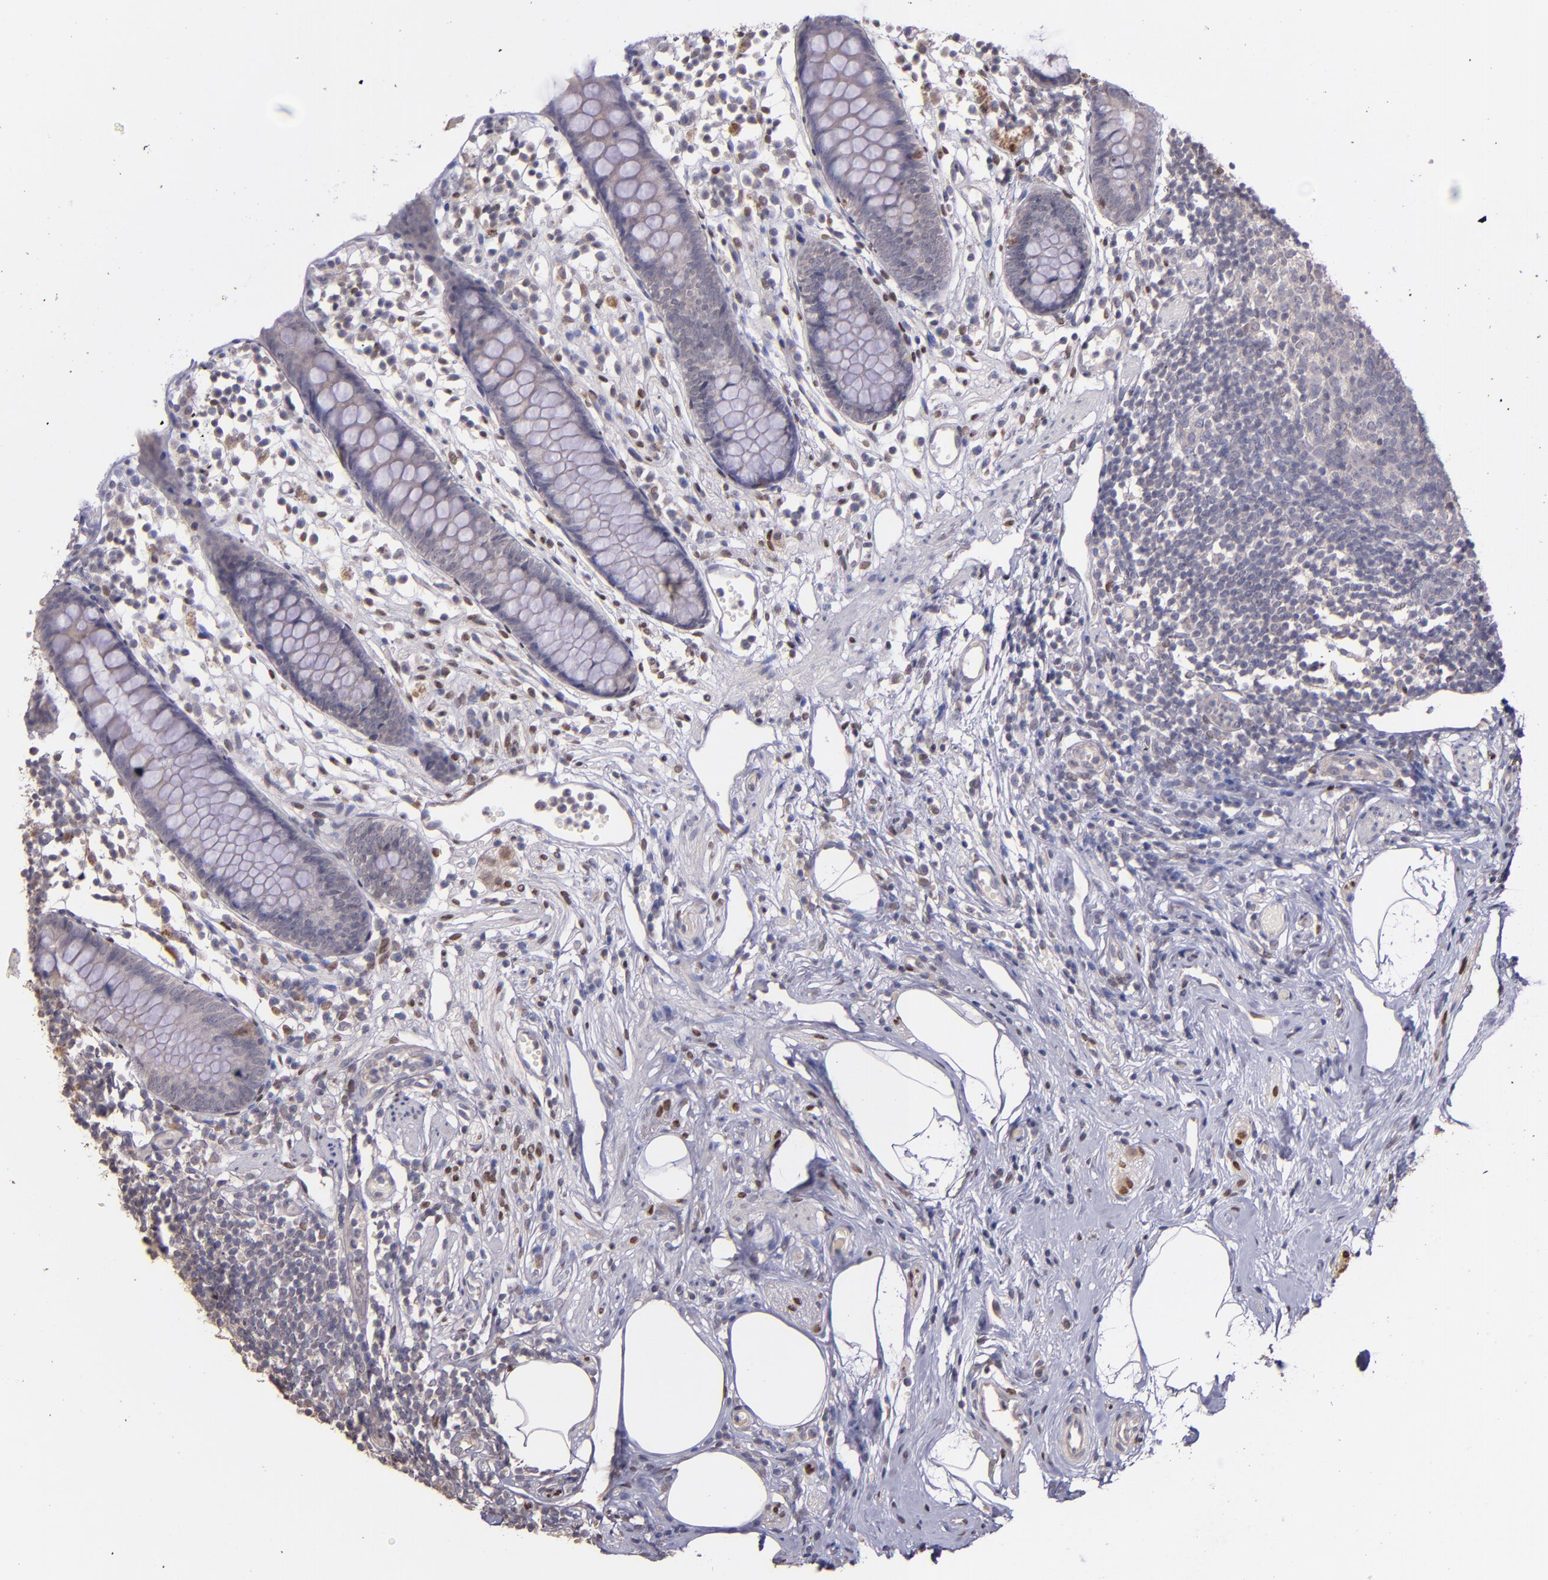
{"staining": {"intensity": "weak", "quantity": "25%-75%", "location": "cytoplasmic/membranous"}, "tissue": "appendix", "cell_type": "Glandular cells", "image_type": "normal", "snomed": [{"axis": "morphology", "description": "Normal tissue, NOS"}, {"axis": "topography", "description": "Appendix"}], "caption": "The photomicrograph reveals a brown stain indicating the presence of a protein in the cytoplasmic/membranous of glandular cells in appendix. Using DAB (3,3'-diaminobenzidine) (brown) and hematoxylin (blue) stains, captured at high magnification using brightfield microscopy.", "gene": "NUP62CL", "patient": {"sex": "male", "age": 38}}